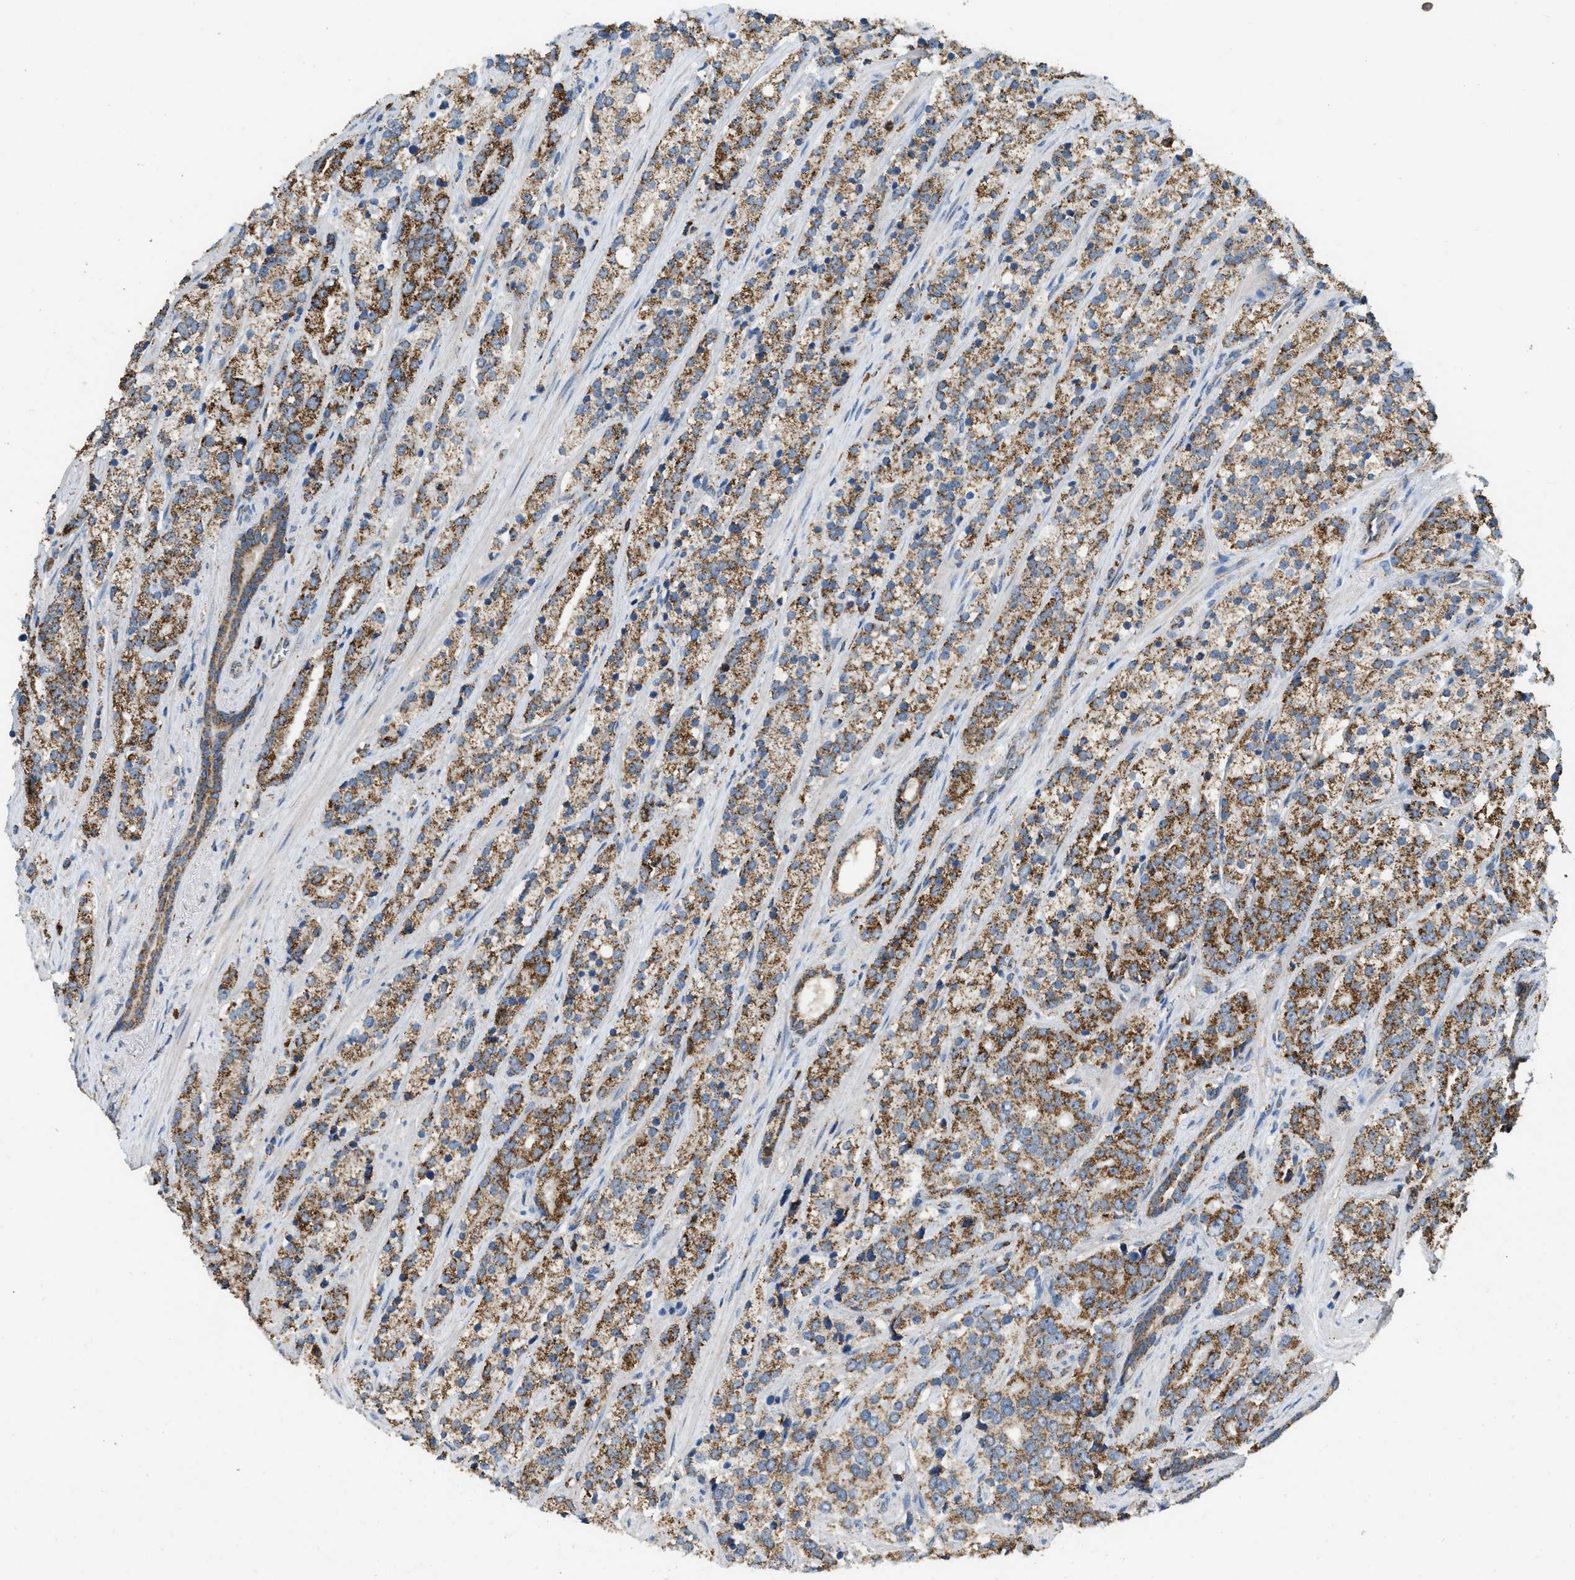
{"staining": {"intensity": "moderate", "quantity": ">75%", "location": "cytoplasmic/membranous"}, "tissue": "prostate cancer", "cell_type": "Tumor cells", "image_type": "cancer", "snomed": [{"axis": "morphology", "description": "Adenocarcinoma, High grade"}, {"axis": "topography", "description": "Prostate"}], "caption": "Tumor cells show medium levels of moderate cytoplasmic/membranous expression in approximately >75% of cells in human prostate cancer (high-grade adenocarcinoma). Nuclei are stained in blue.", "gene": "ETFB", "patient": {"sex": "male", "age": 71}}